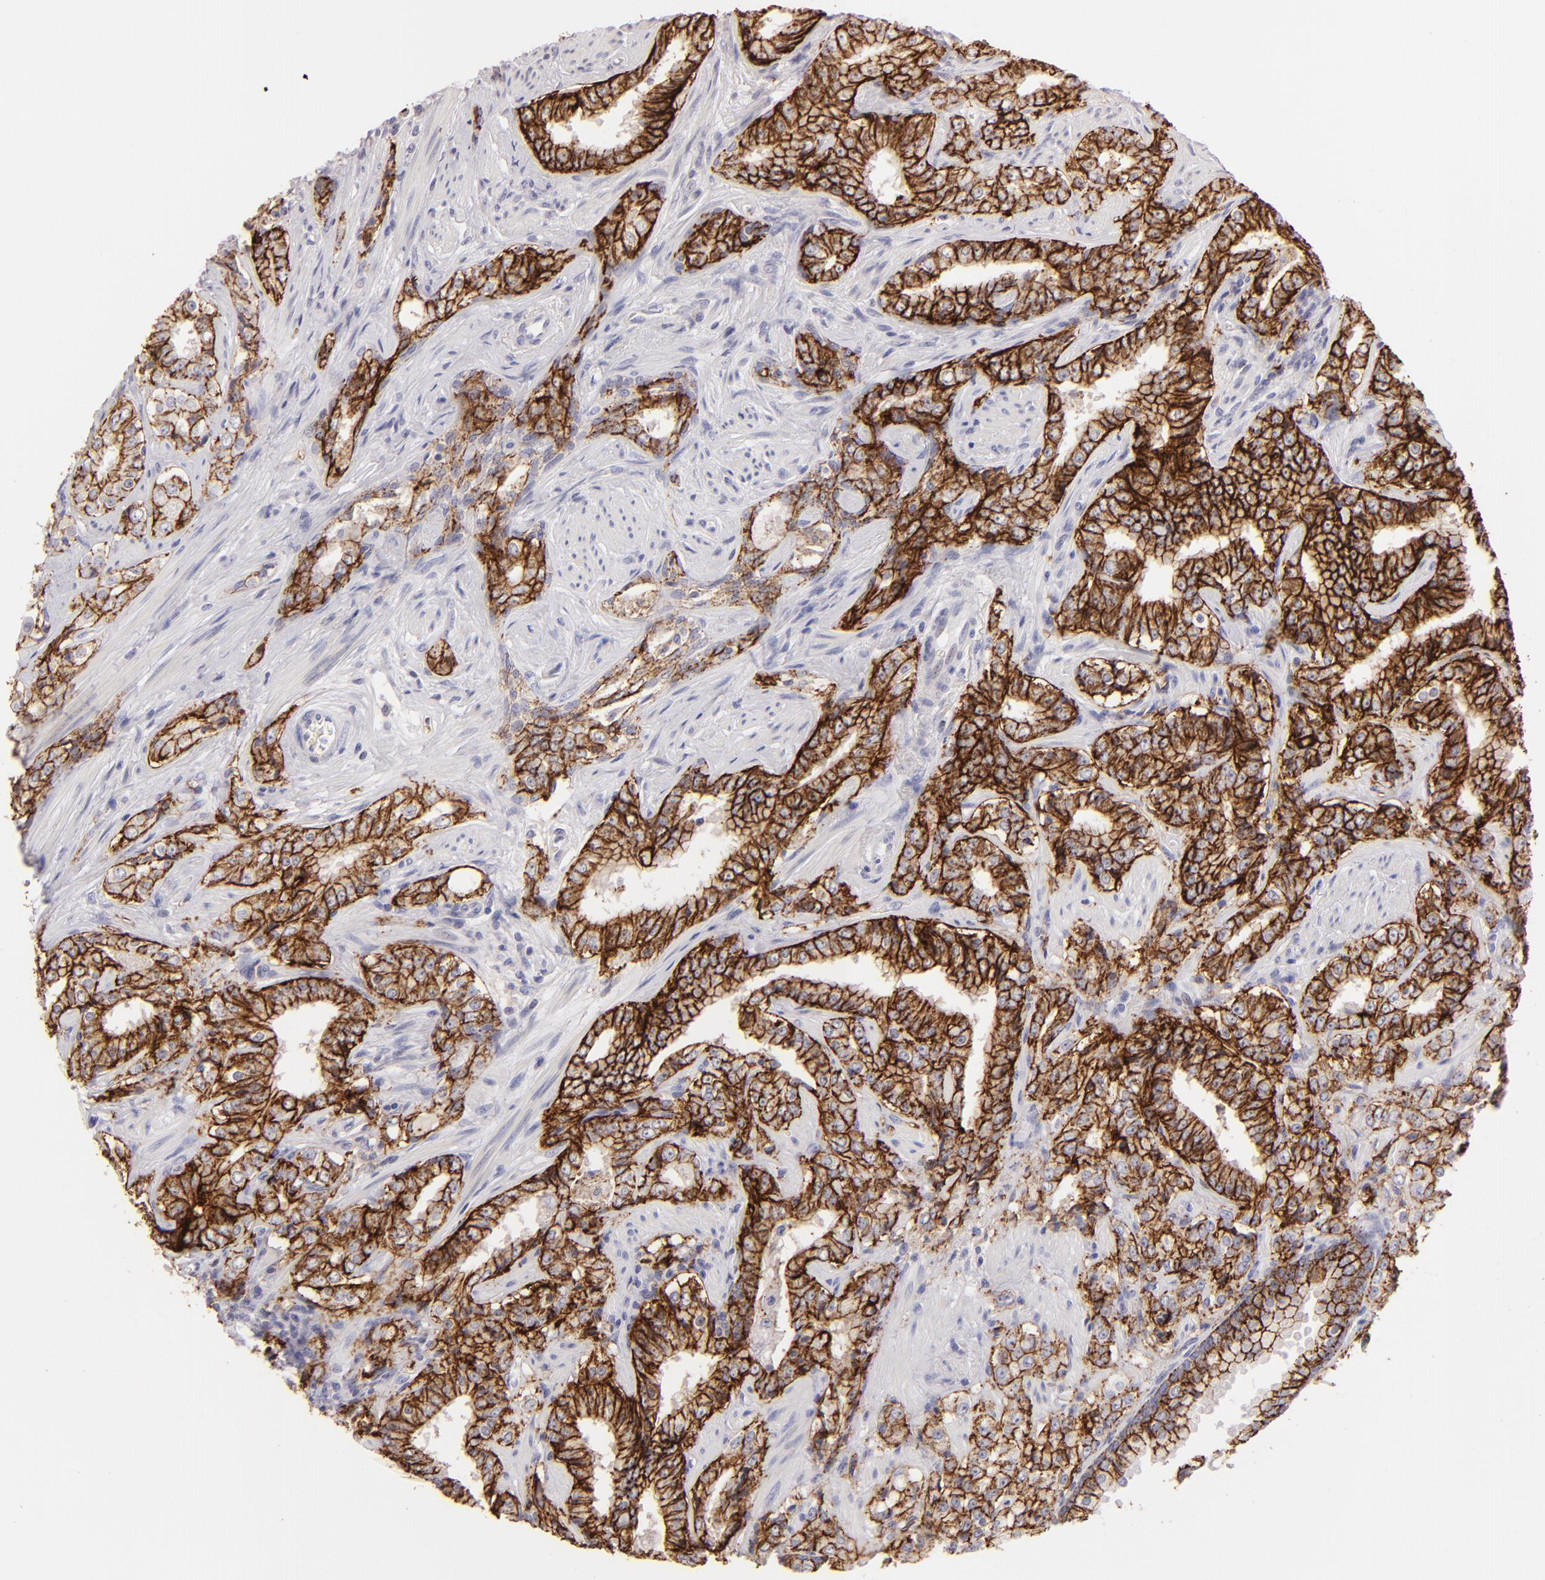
{"staining": {"intensity": "strong", "quantity": ">75%", "location": "cytoplasmic/membranous"}, "tissue": "prostate cancer", "cell_type": "Tumor cells", "image_type": "cancer", "snomed": [{"axis": "morphology", "description": "Adenocarcinoma, Medium grade"}, {"axis": "topography", "description": "Prostate"}], "caption": "Tumor cells exhibit high levels of strong cytoplasmic/membranous expression in about >75% of cells in human prostate cancer (adenocarcinoma (medium-grade)). (DAB IHC, brown staining for protein, blue staining for nuclei).", "gene": "CLDN4", "patient": {"sex": "male", "age": 60}}